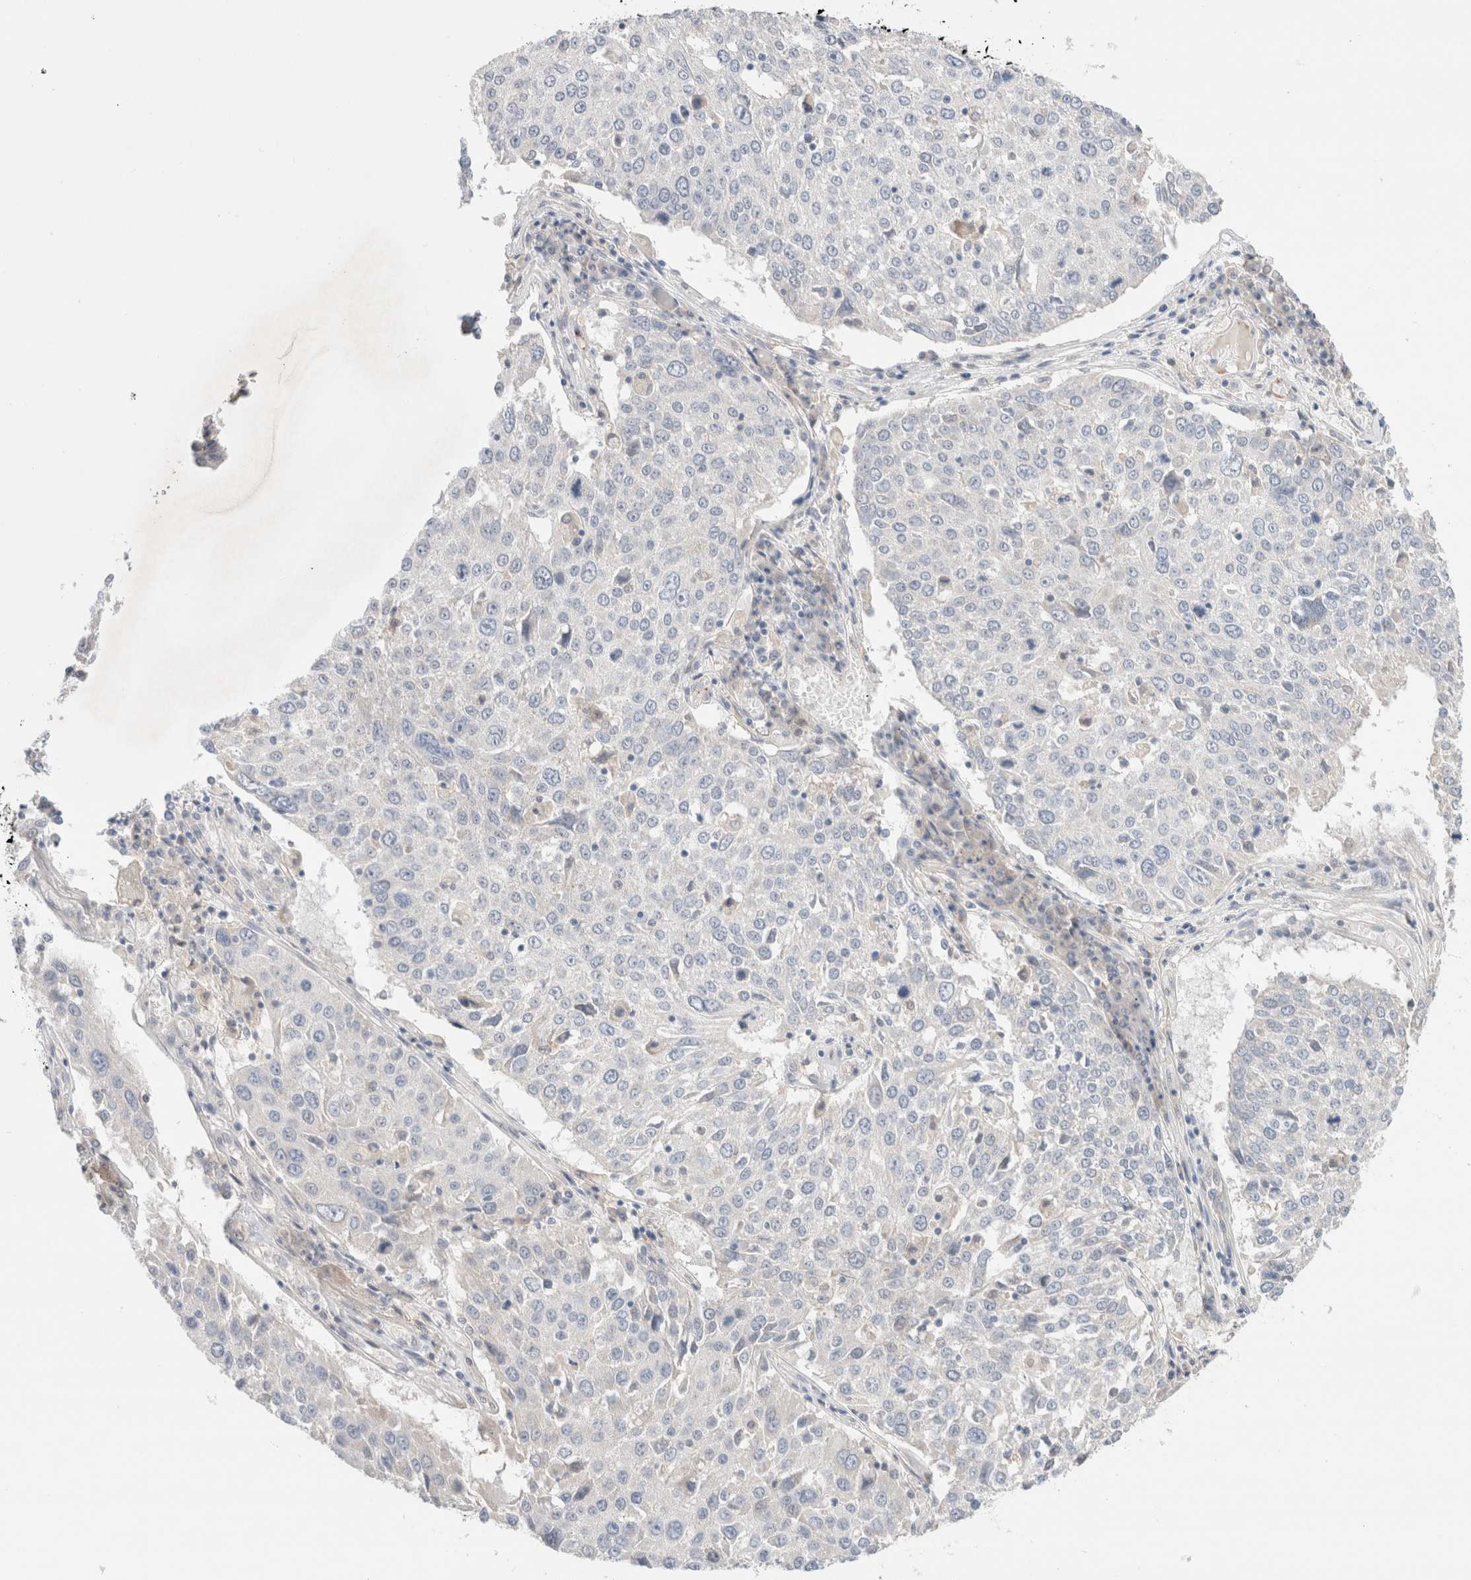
{"staining": {"intensity": "negative", "quantity": "none", "location": "none"}, "tissue": "lung cancer", "cell_type": "Tumor cells", "image_type": "cancer", "snomed": [{"axis": "morphology", "description": "Squamous cell carcinoma, NOS"}, {"axis": "topography", "description": "Lung"}], "caption": "High power microscopy photomicrograph of an IHC image of lung cancer, revealing no significant staining in tumor cells.", "gene": "SPATA20", "patient": {"sex": "male", "age": 65}}